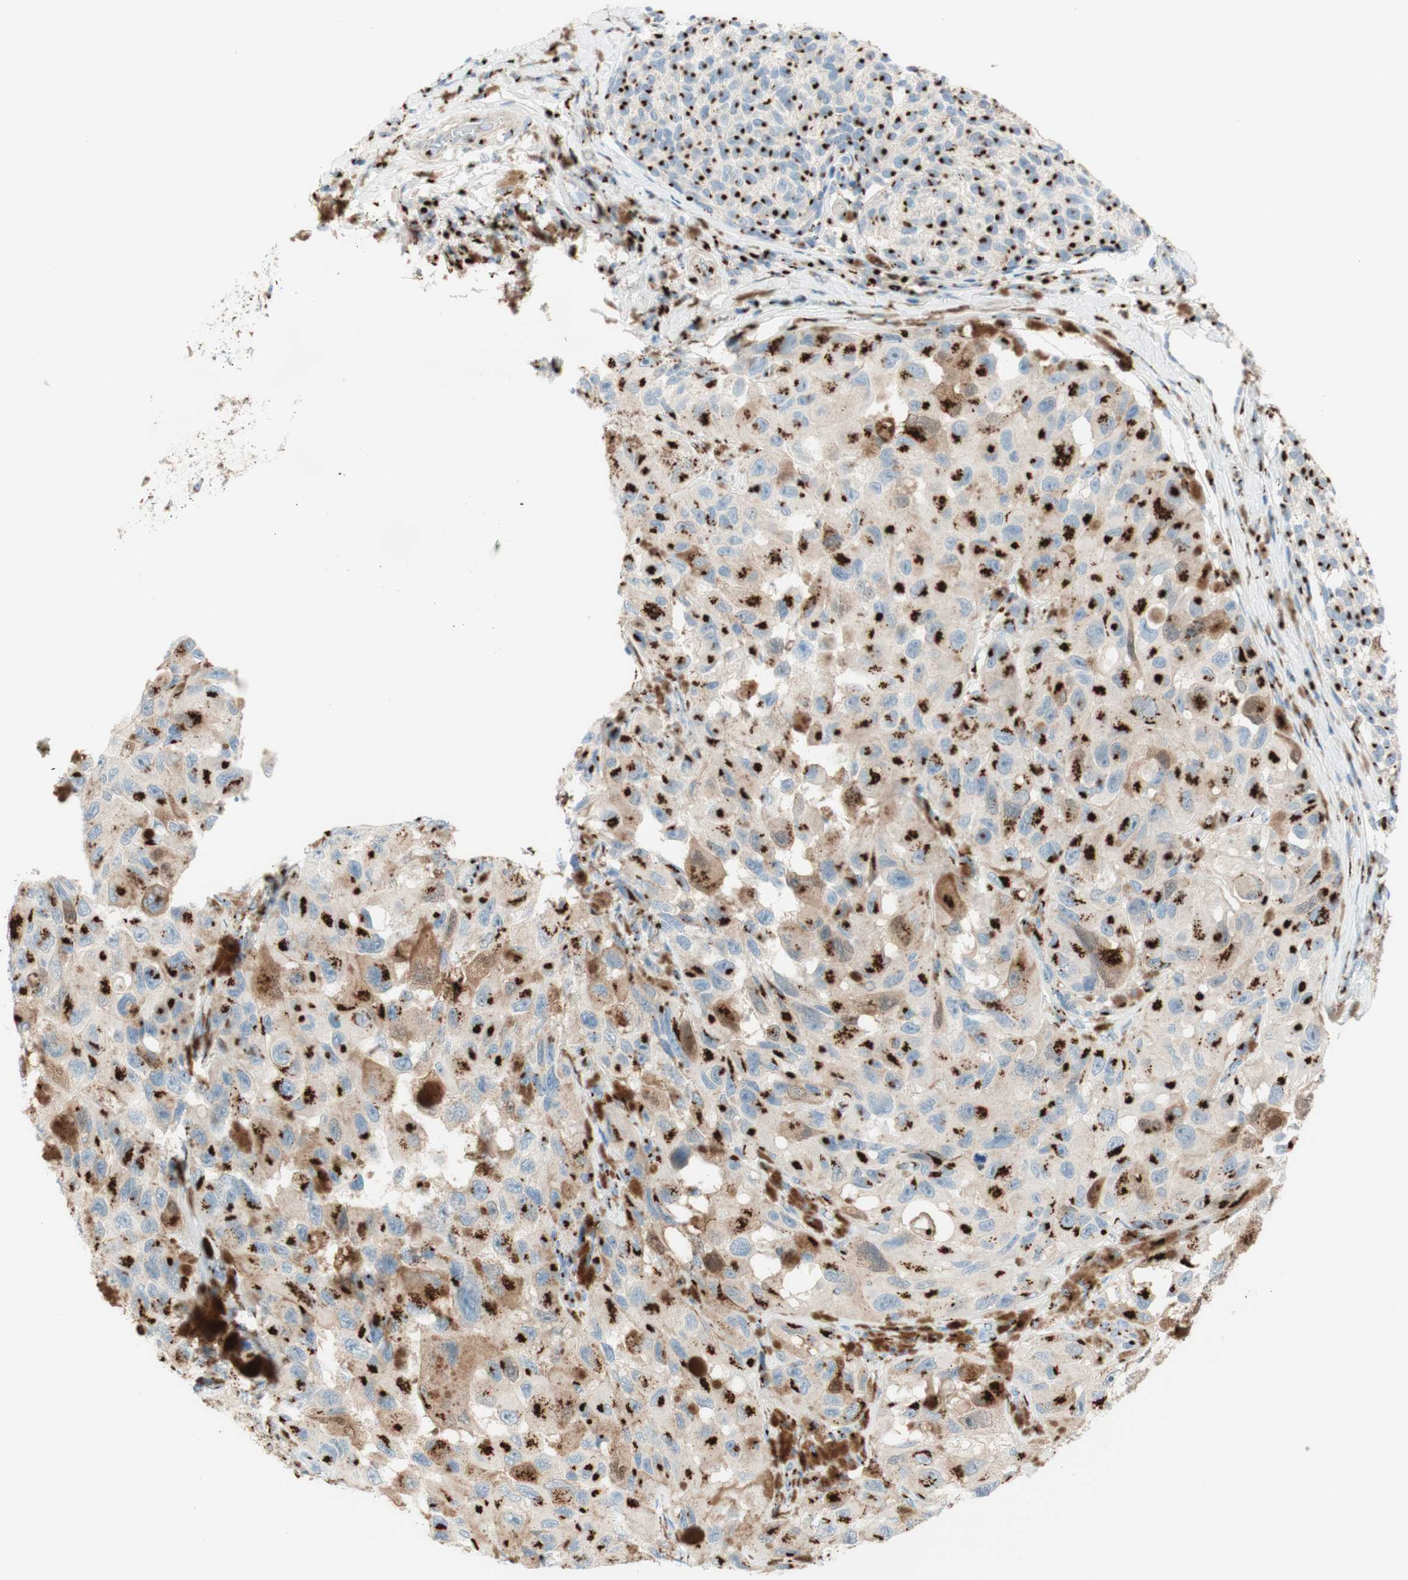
{"staining": {"intensity": "strong", "quantity": ">75%", "location": "cytoplasmic/membranous"}, "tissue": "melanoma", "cell_type": "Tumor cells", "image_type": "cancer", "snomed": [{"axis": "morphology", "description": "Malignant melanoma, NOS"}, {"axis": "topography", "description": "Skin"}], "caption": "High-power microscopy captured an immunohistochemistry (IHC) histopathology image of malignant melanoma, revealing strong cytoplasmic/membranous staining in approximately >75% of tumor cells.", "gene": "GOLGB1", "patient": {"sex": "female", "age": 73}}